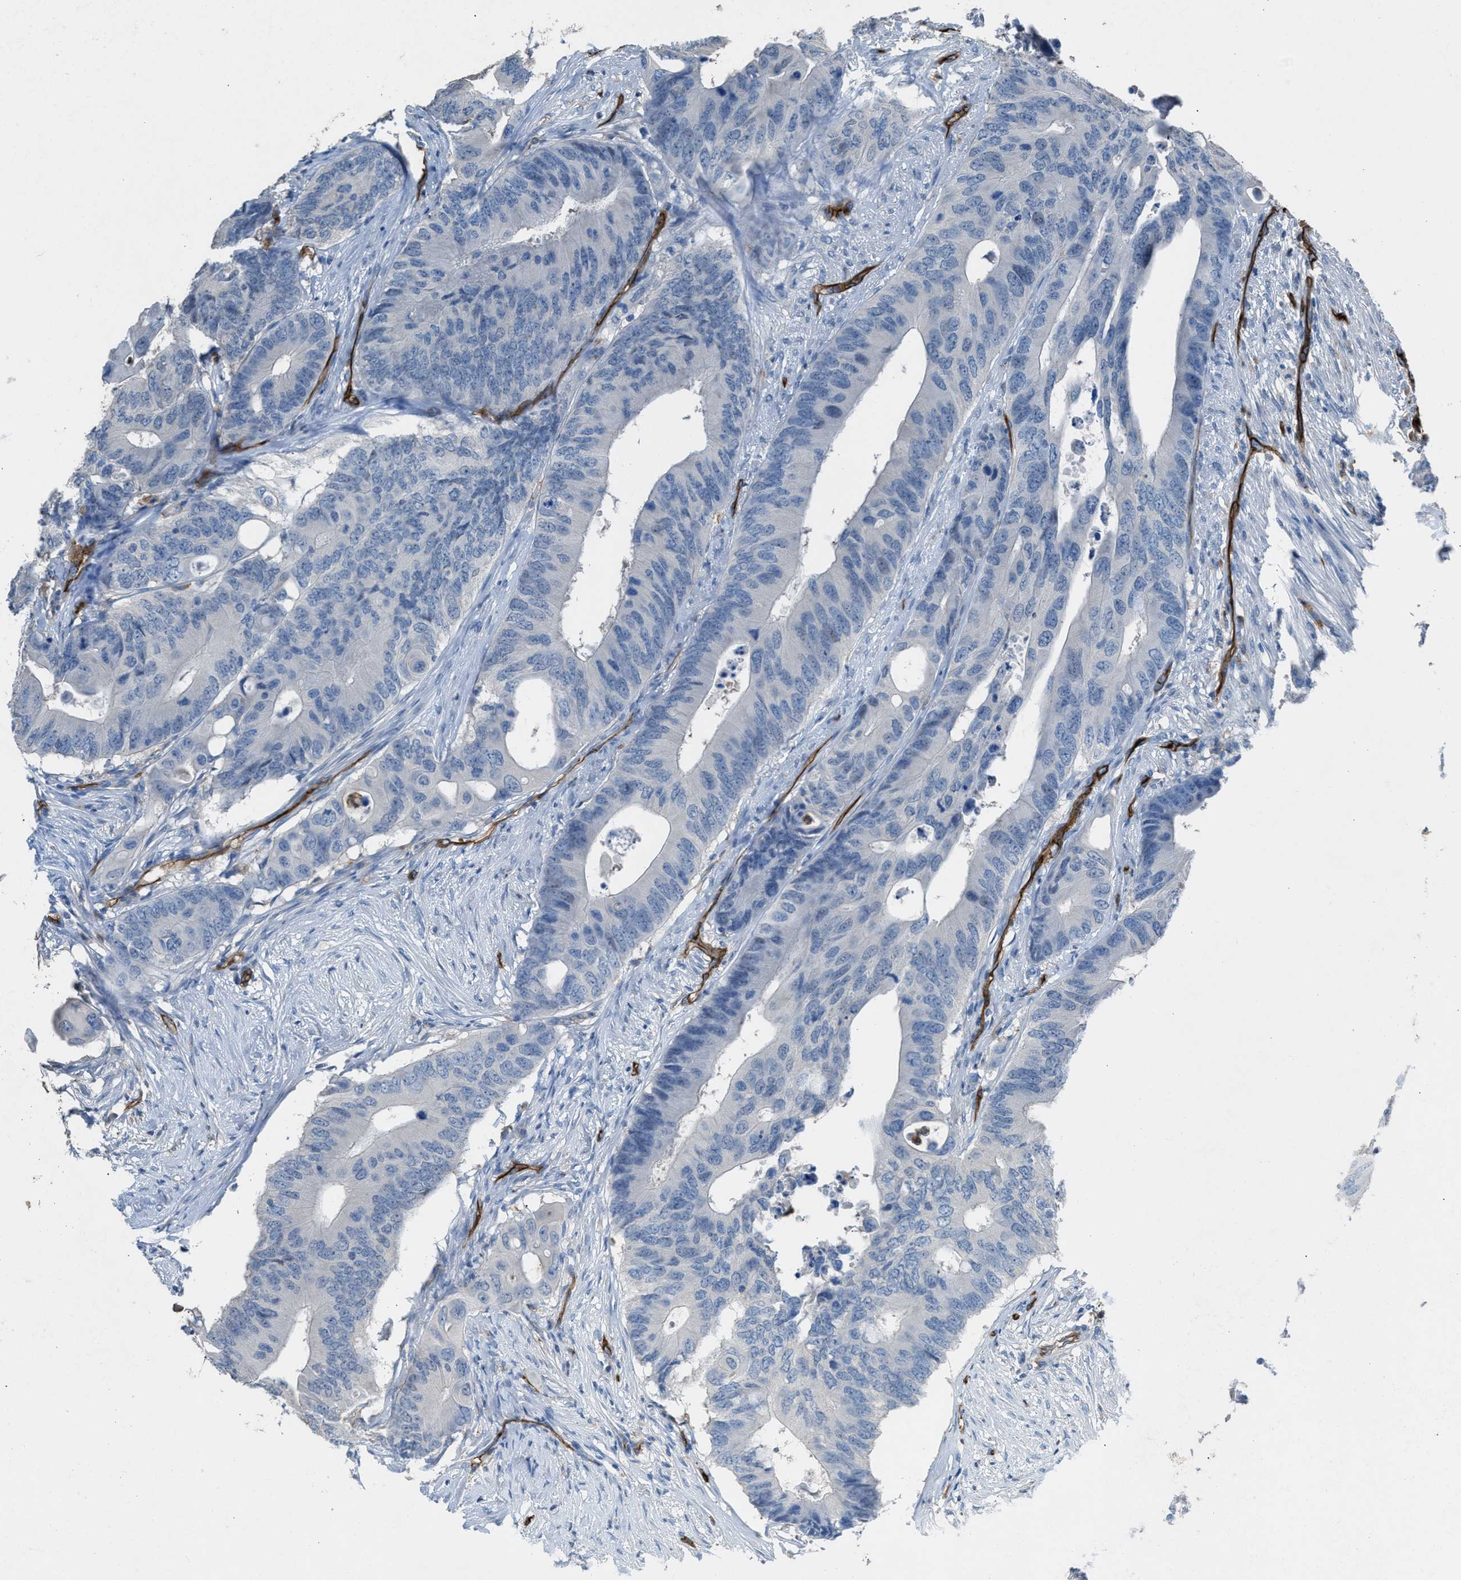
{"staining": {"intensity": "negative", "quantity": "none", "location": "none"}, "tissue": "colorectal cancer", "cell_type": "Tumor cells", "image_type": "cancer", "snomed": [{"axis": "morphology", "description": "Adenocarcinoma, NOS"}, {"axis": "topography", "description": "Colon"}], "caption": "Histopathology image shows no protein staining in tumor cells of colorectal adenocarcinoma tissue. (Immunohistochemistry (ihc), brightfield microscopy, high magnification).", "gene": "DYSF", "patient": {"sex": "male", "age": 71}}